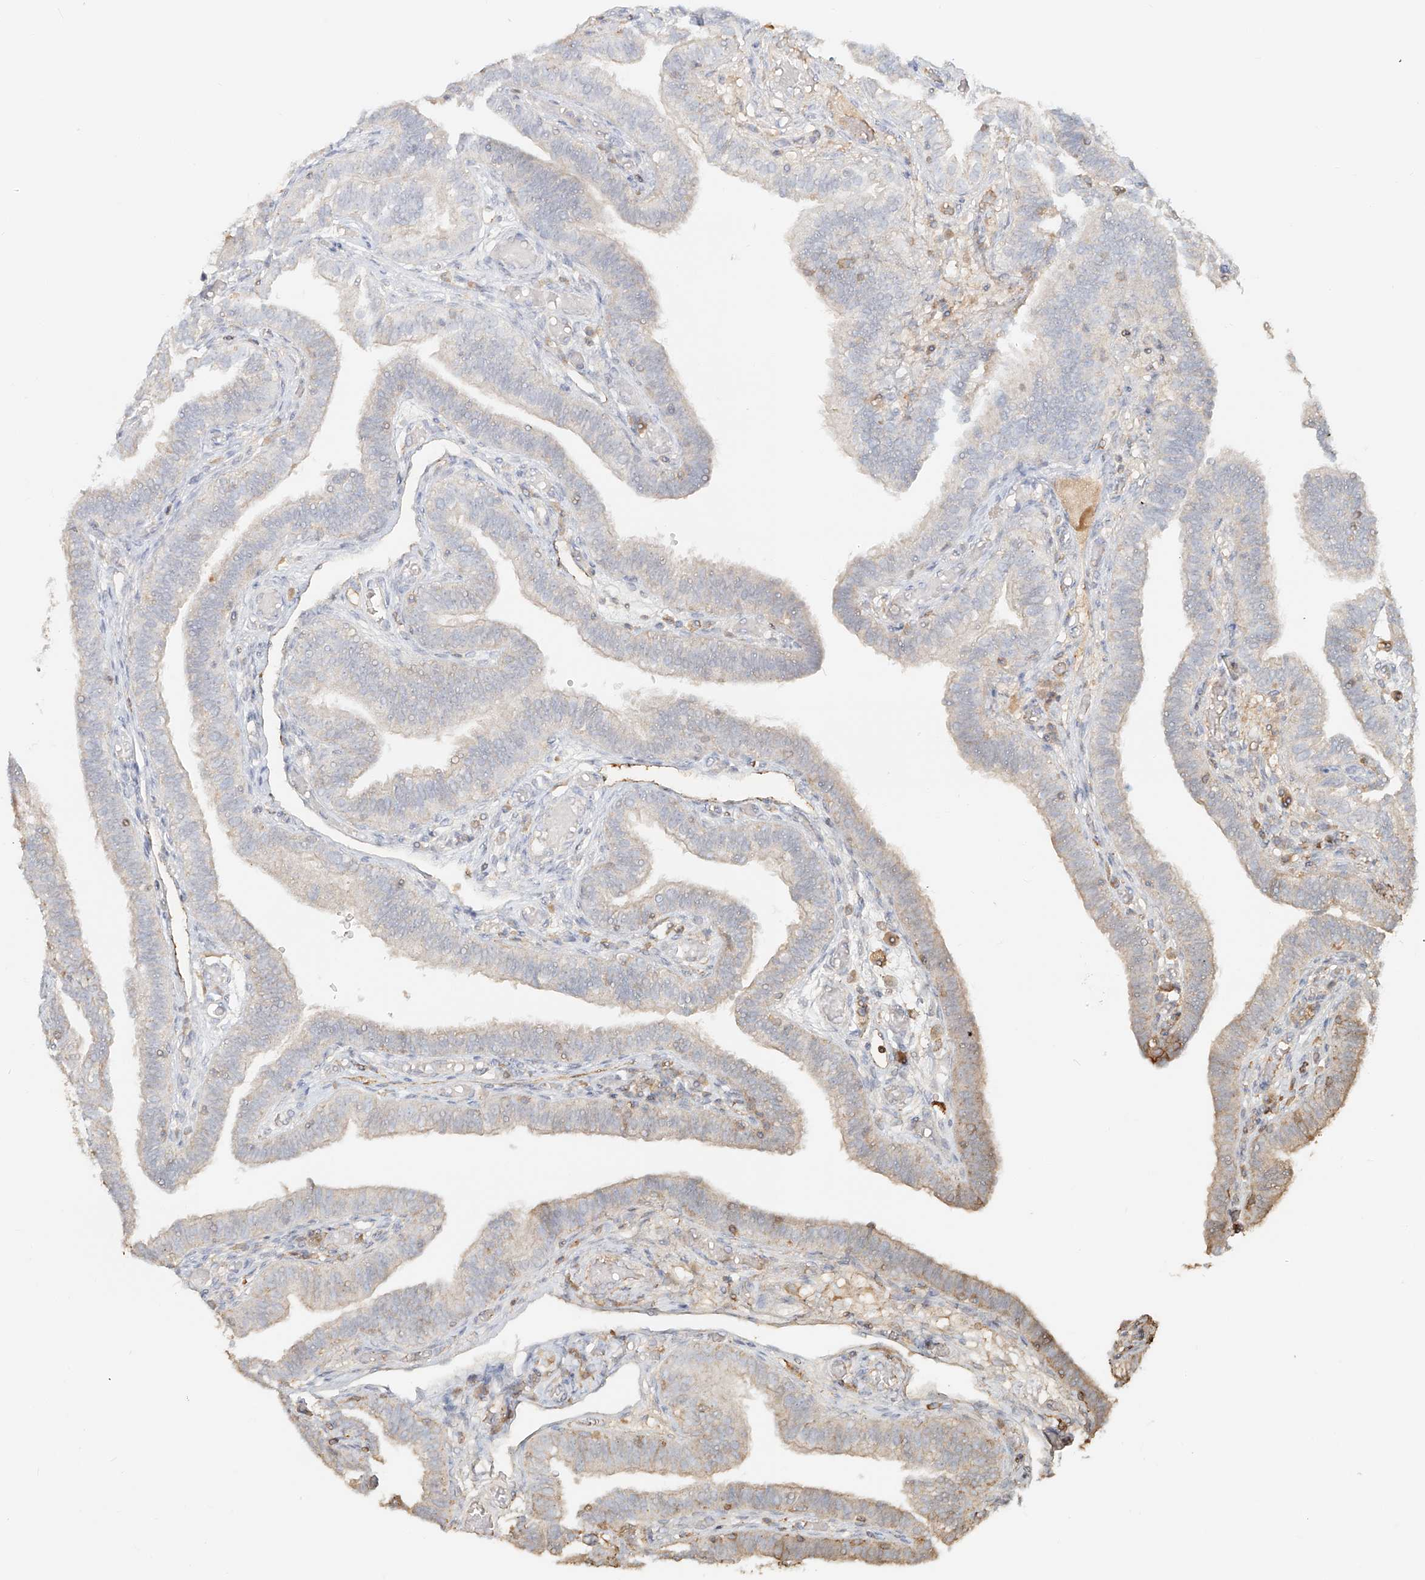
{"staining": {"intensity": "weak", "quantity": "25%-75%", "location": "cytoplasmic/membranous"}, "tissue": "fallopian tube", "cell_type": "Glandular cells", "image_type": "normal", "snomed": [{"axis": "morphology", "description": "Normal tissue, NOS"}, {"axis": "topography", "description": "Fallopian tube"}], "caption": "Unremarkable fallopian tube reveals weak cytoplasmic/membranous staining in approximately 25%-75% of glandular cells, visualized by immunohistochemistry.", "gene": "NPHS1", "patient": {"sex": "female", "age": 39}}